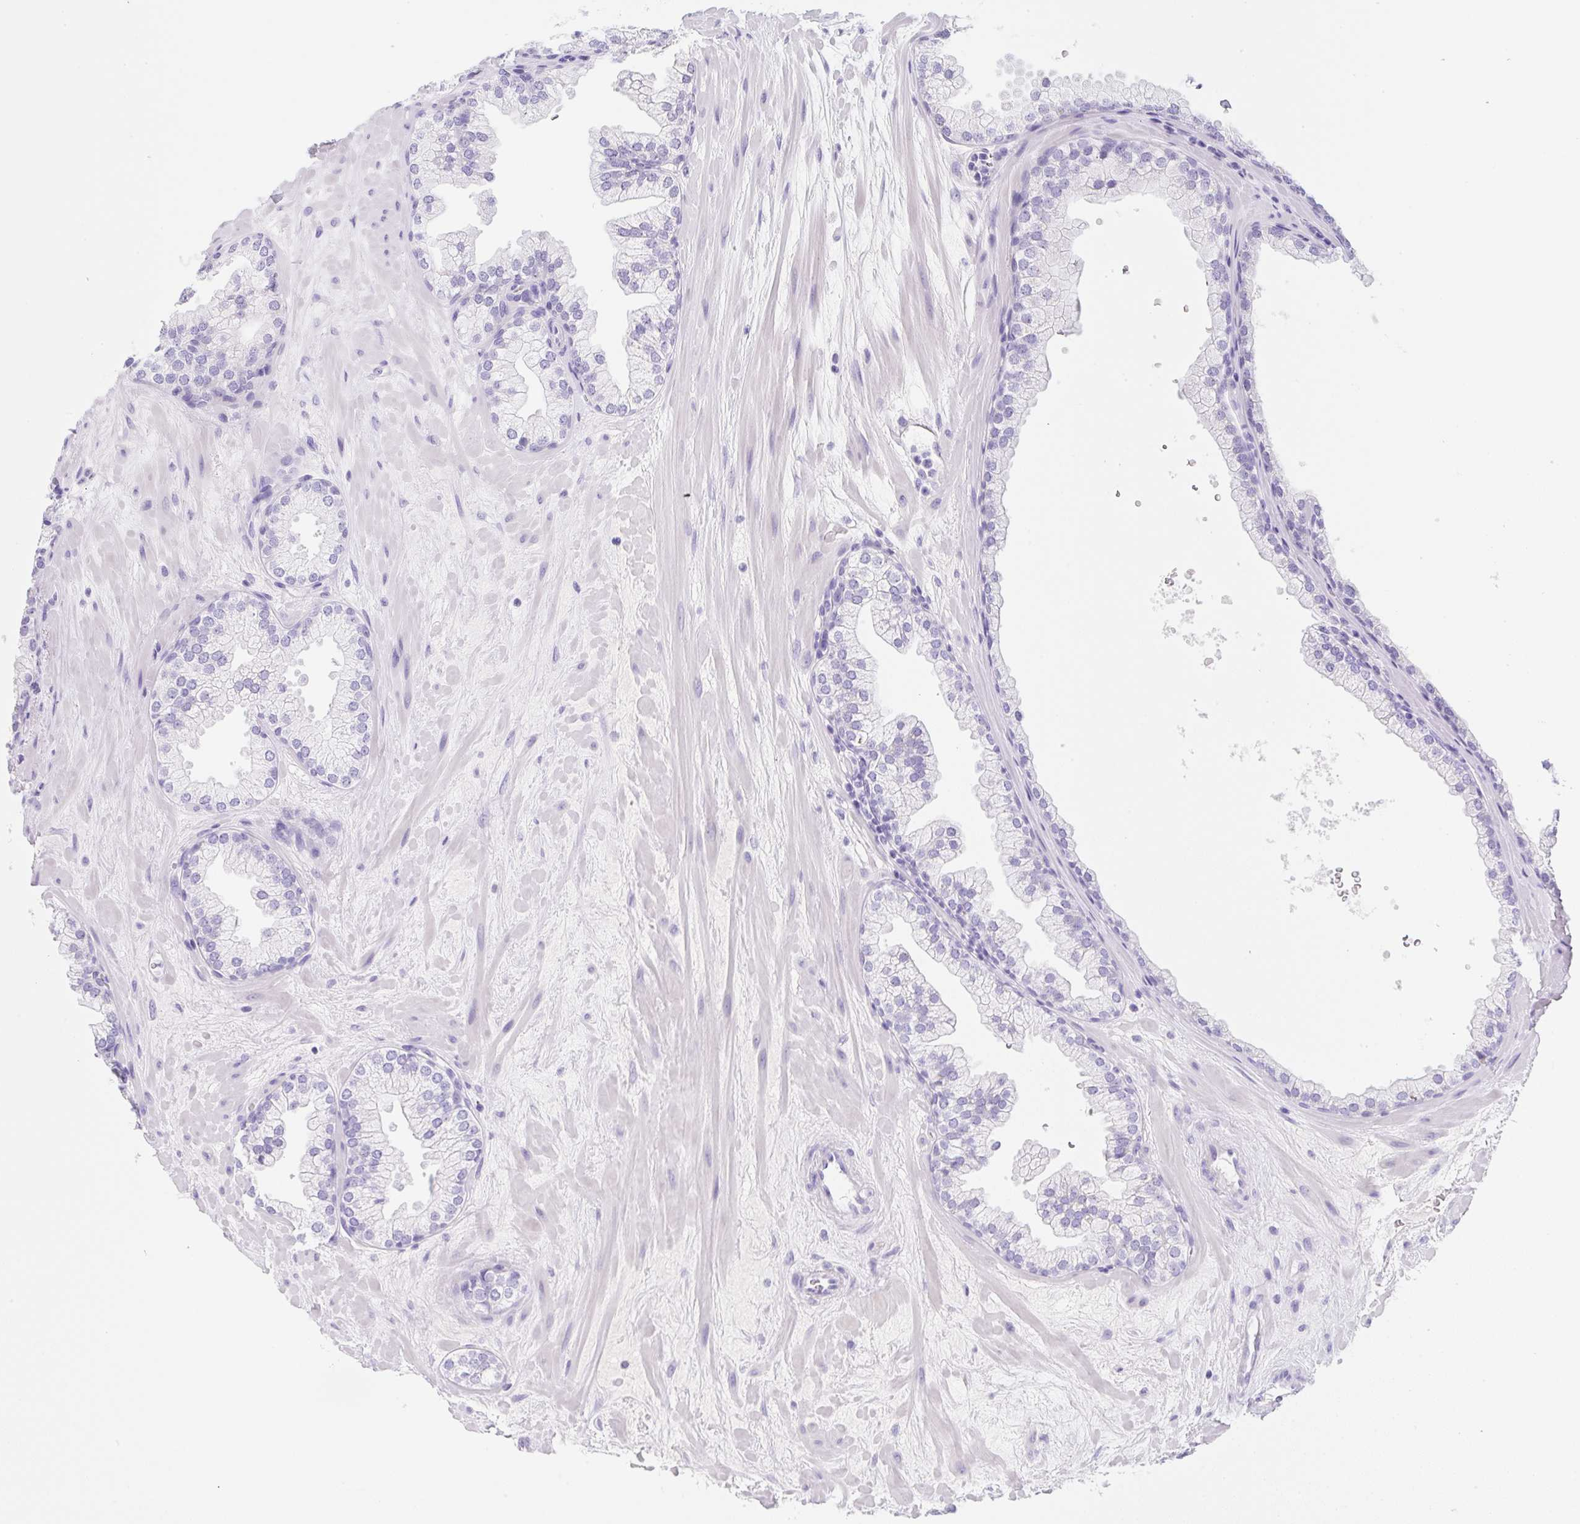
{"staining": {"intensity": "negative", "quantity": "none", "location": "none"}, "tissue": "prostate", "cell_type": "Glandular cells", "image_type": "normal", "snomed": [{"axis": "morphology", "description": "Normal tissue, NOS"}, {"axis": "topography", "description": "Prostate"}, {"axis": "topography", "description": "Peripheral nerve tissue"}], "caption": "Prostate was stained to show a protein in brown. There is no significant staining in glandular cells. (DAB immunohistochemistry (IHC) with hematoxylin counter stain).", "gene": "KLK8", "patient": {"sex": "male", "age": 61}}